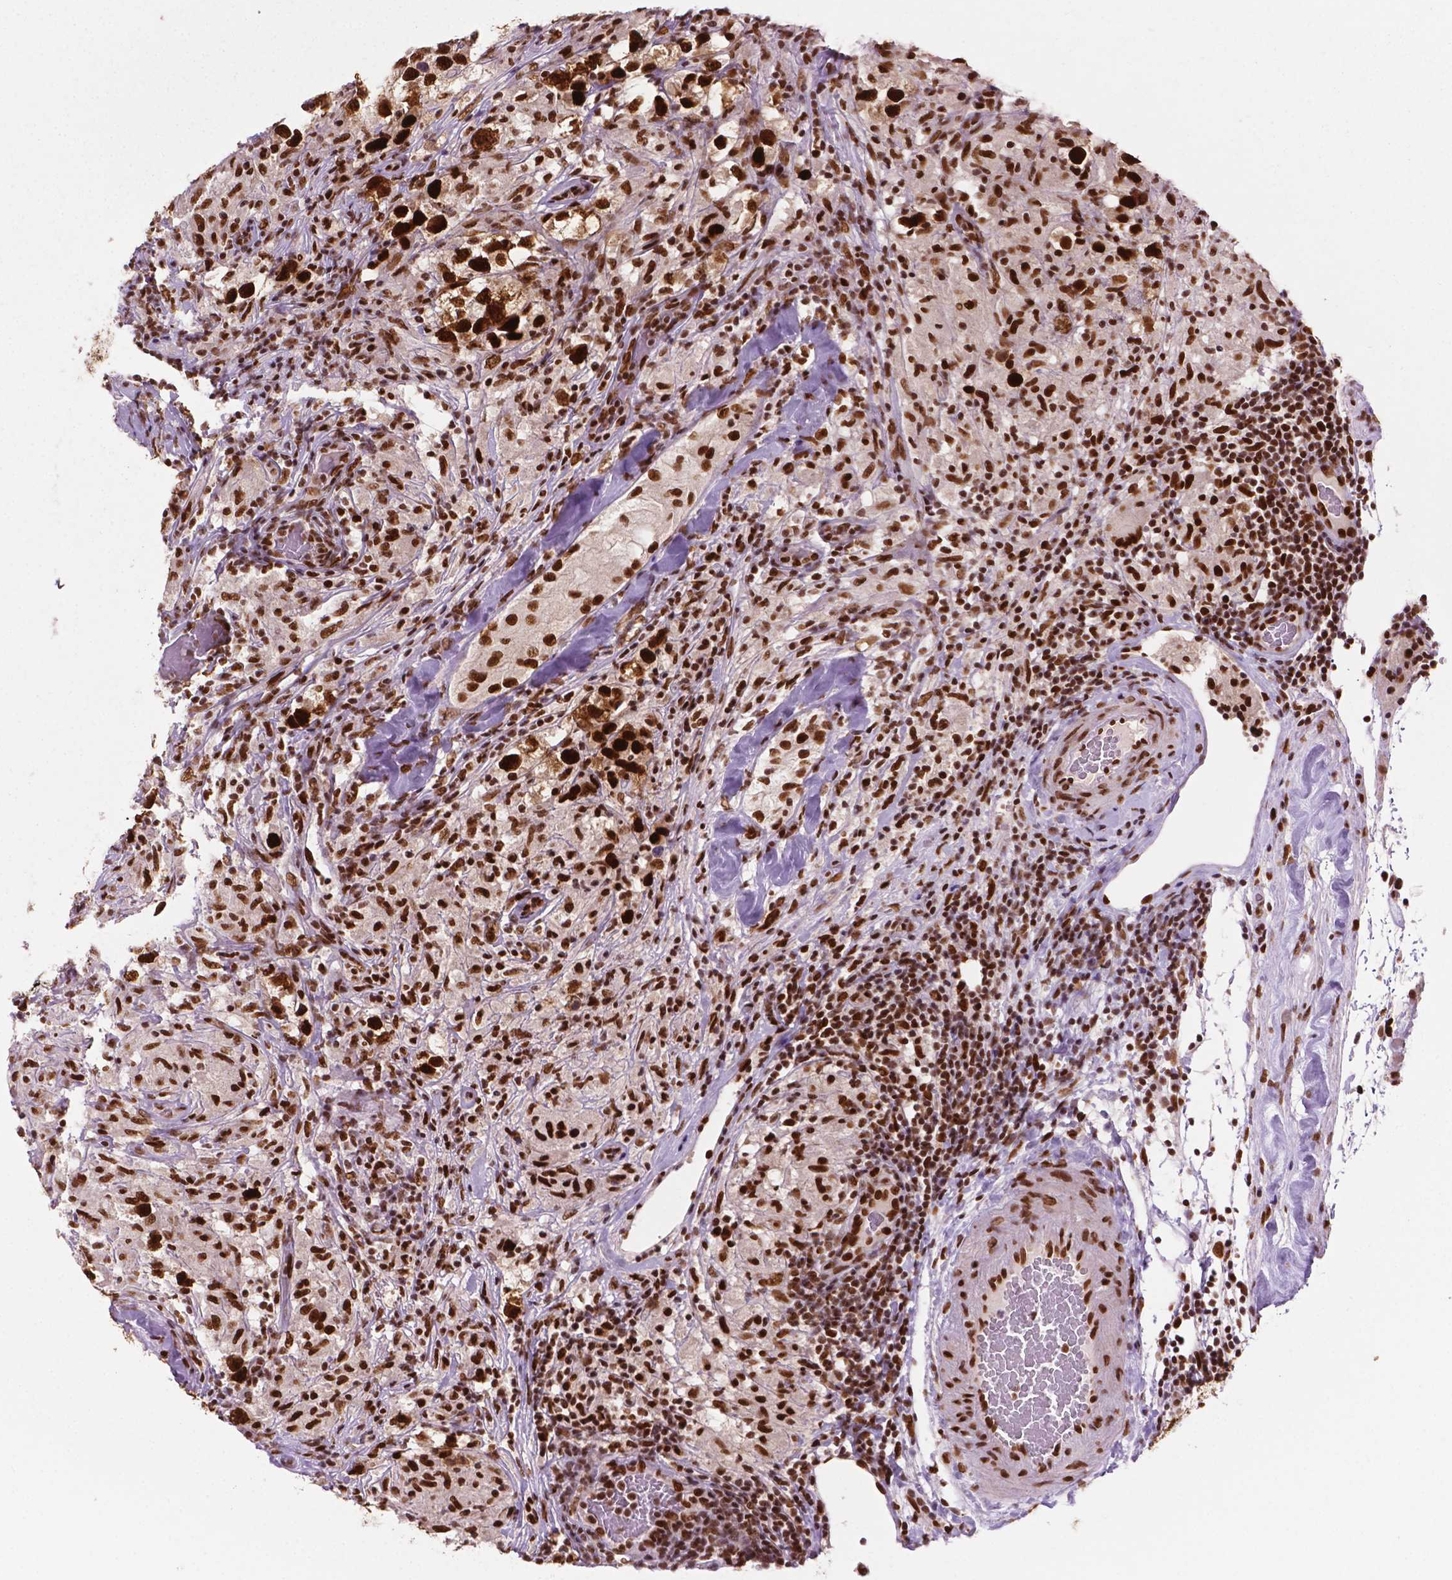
{"staining": {"intensity": "strong", "quantity": "<25%", "location": "nuclear"}, "tissue": "testis cancer", "cell_type": "Tumor cells", "image_type": "cancer", "snomed": [{"axis": "morphology", "description": "Seminoma, NOS"}, {"axis": "topography", "description": "Testis"}], "caption": "Immunohistochemistry photomicrograph of neoplastic tissue: testis cancer stained using immunohistochemistry displays medium levels of strong protein expression localized specifically in the nuclear of tumor cells, appearing as a nuclear brown color.", "gene": "MLH1", "patient": {"sex": "male", "age": 46}}